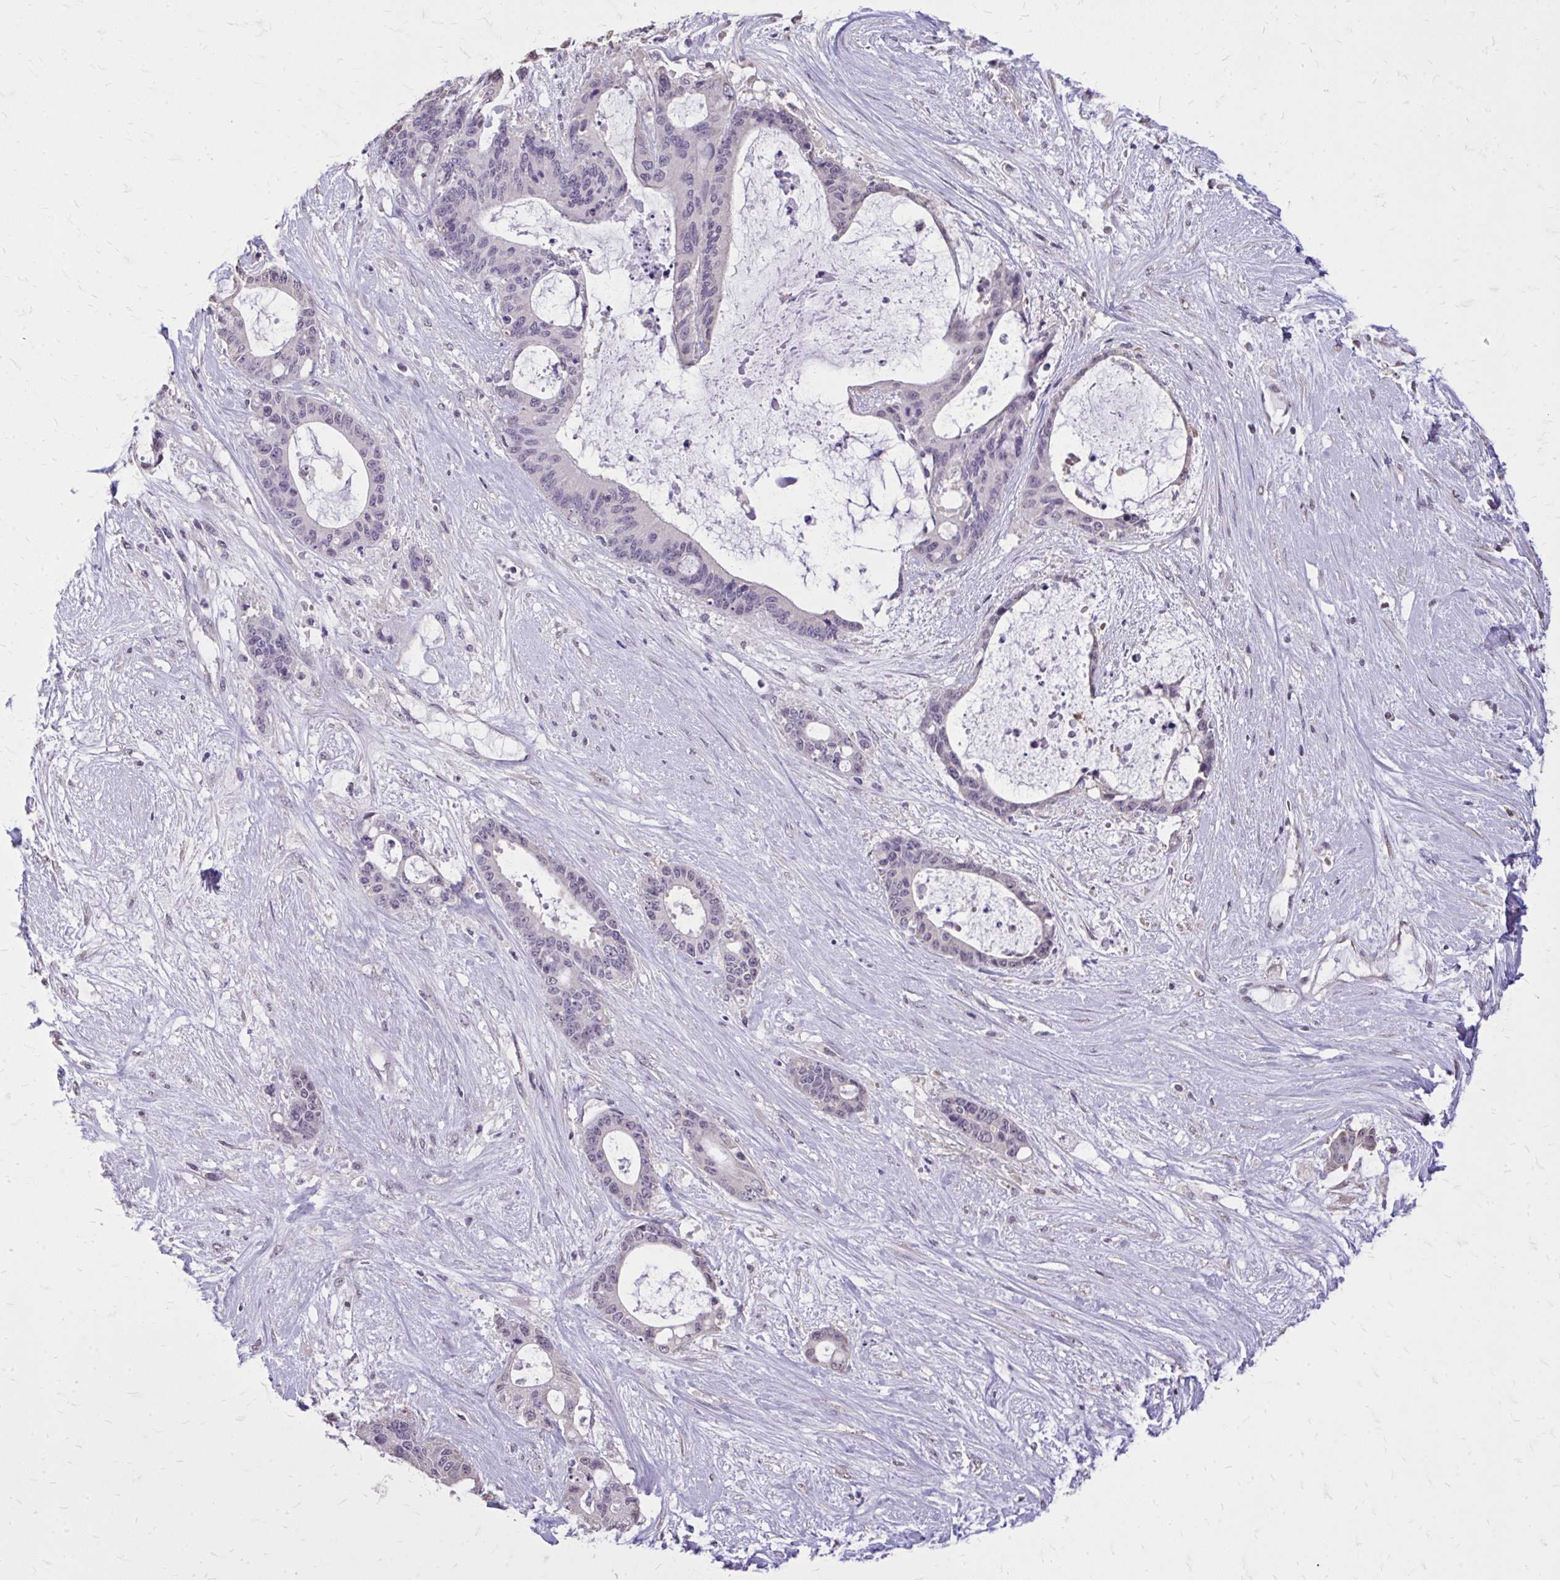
{"staining": {"intensity": "negative", "quantity": "none", "location": "none"}, "tissue": "liver cancer", "cell_type": "Tumor cells", "image_type": "cancer", "snomed": [{"axis": "morphology", "description": "Normal tissue, NOS"}, {"axis": "morphology", "description": "Cholangiocarcinoma"}, {"axis": "topography", "description": "Liver"}, {"axis": "topography", "description": "Peripheral nerve tissue"}], "caption": "Immunohistochemistry histopathology image of human cholangiocarcinoma (liver) stained for a protein (brown), which reveals no staining in tumor cells. (Brightfield microscopy of DAB (3,3'-diaminobenzidine) IHC at high magnification).", "gene": "AKAP5", "patient": {"sex": "female", "age": 73}}